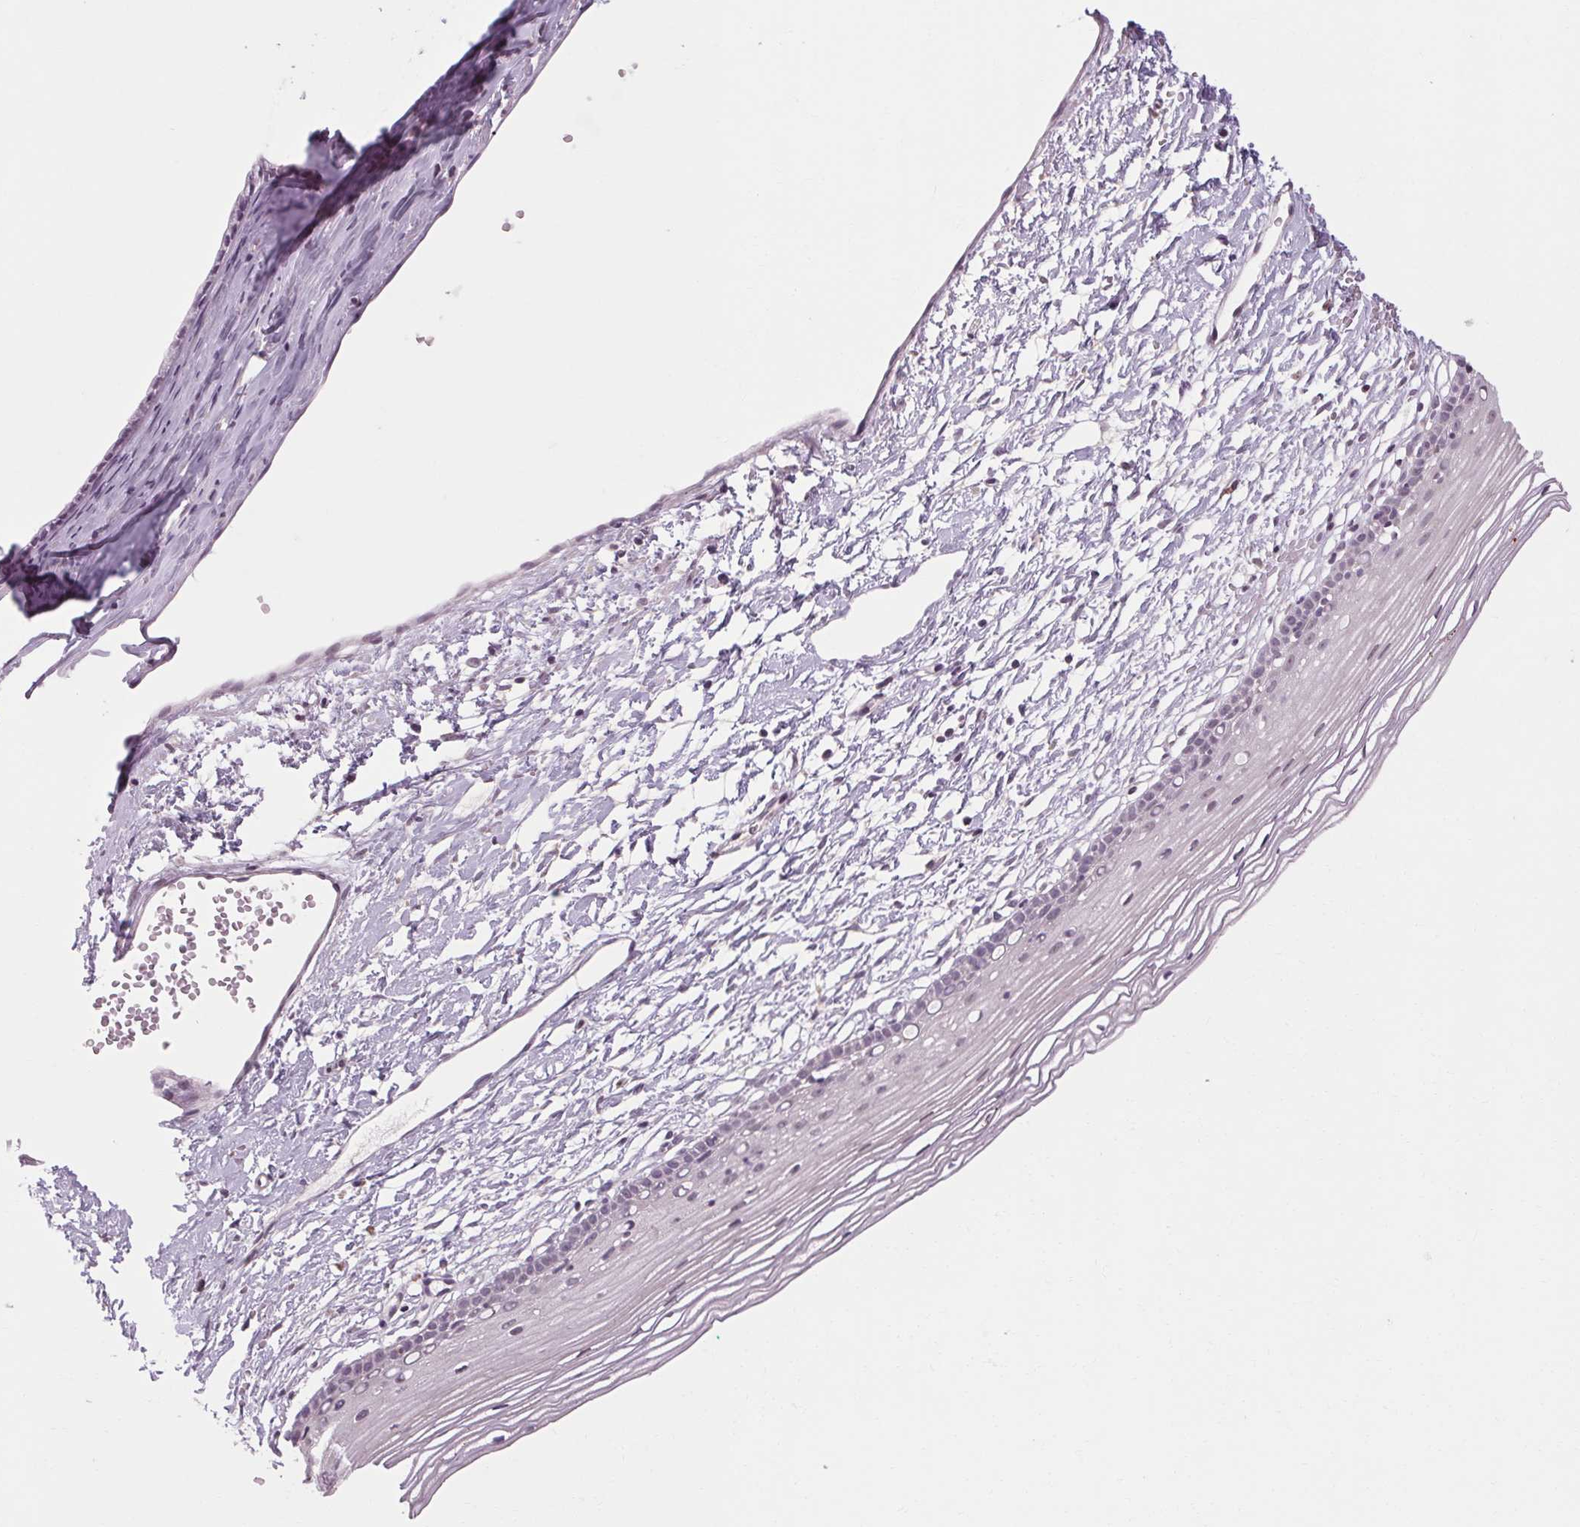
{"staining": {"intensity": "negative", "quantity": "none", "location": "none"}, "tissue": "cervix", "cell_type": "Glandular cells", "image_type": "normal", "snomed": [{"axis": "morphology", "description": "Normal tissue, NOS"}, {"axis": "topography", "description": "Cervix"}], "caption": "Glandular cells are negative for protein expression in benign human cervix. The staining was performed using DAB to visualize the protein expression in brown, while the nuclei were stained in blue with hematoxylin (Magnification: 20x).", "gene": "KLHL40", "patient": {"sex": "female", "age": 40}}